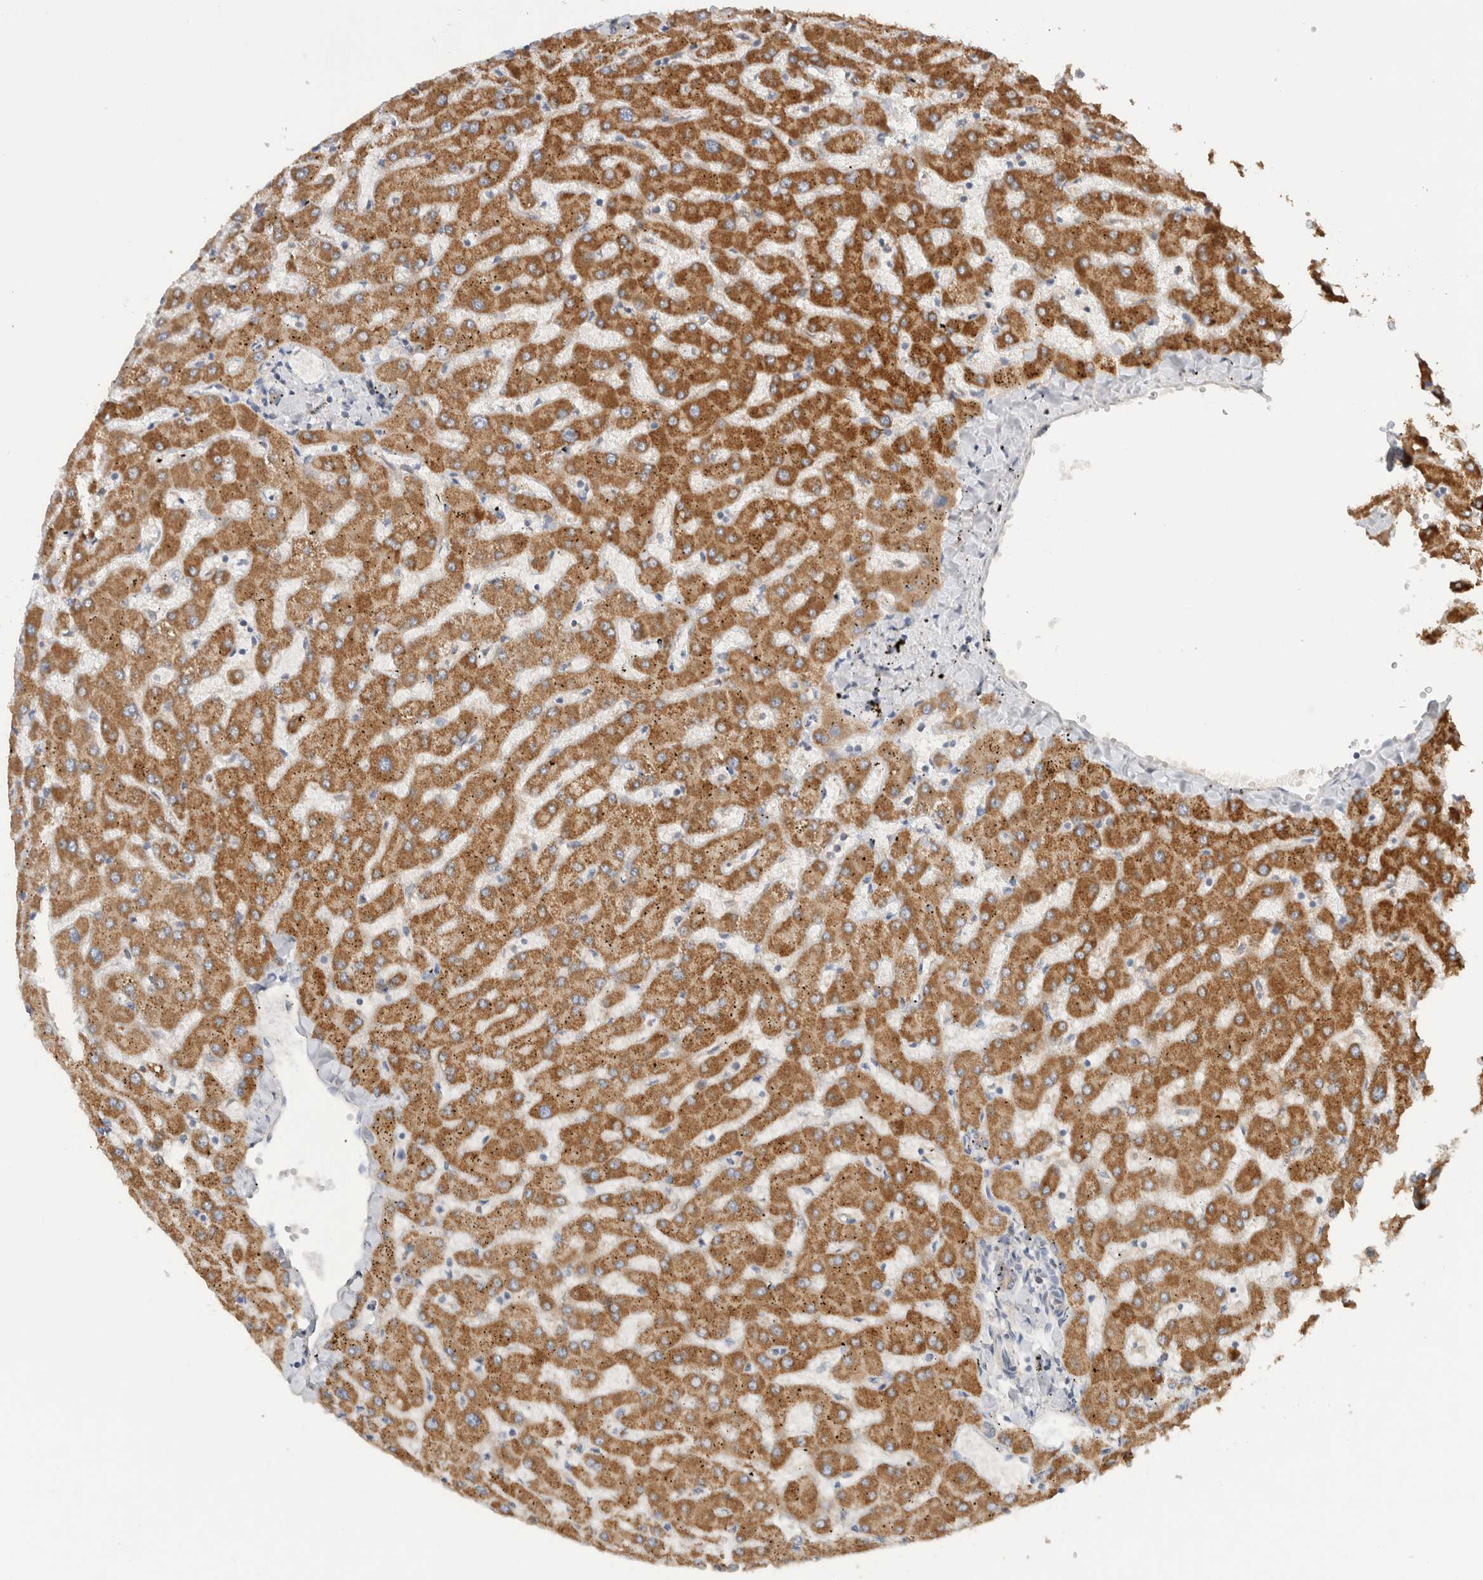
{"staining": {"intensity": "weak", "quantity": "25%-75%", "location": "cytoplasmic/membranous"}, "tissue": "liver", "cell_type": "Cholangiocytes", "image_type": "normal", "snomed": [{"axis": "morphology", "description": "Normal tissue, NOS"}, {"axis": "topography", "description": "Liver"}], "caption": "Liver stained for a protein reveals weak cytoplasmic/membranous positivity in cholangiocytes. Ihc stains the protein in brown and the nuclei are stained blue.", "gene": "C8orf44", "patient": {"sex": "female", "age": 63}}